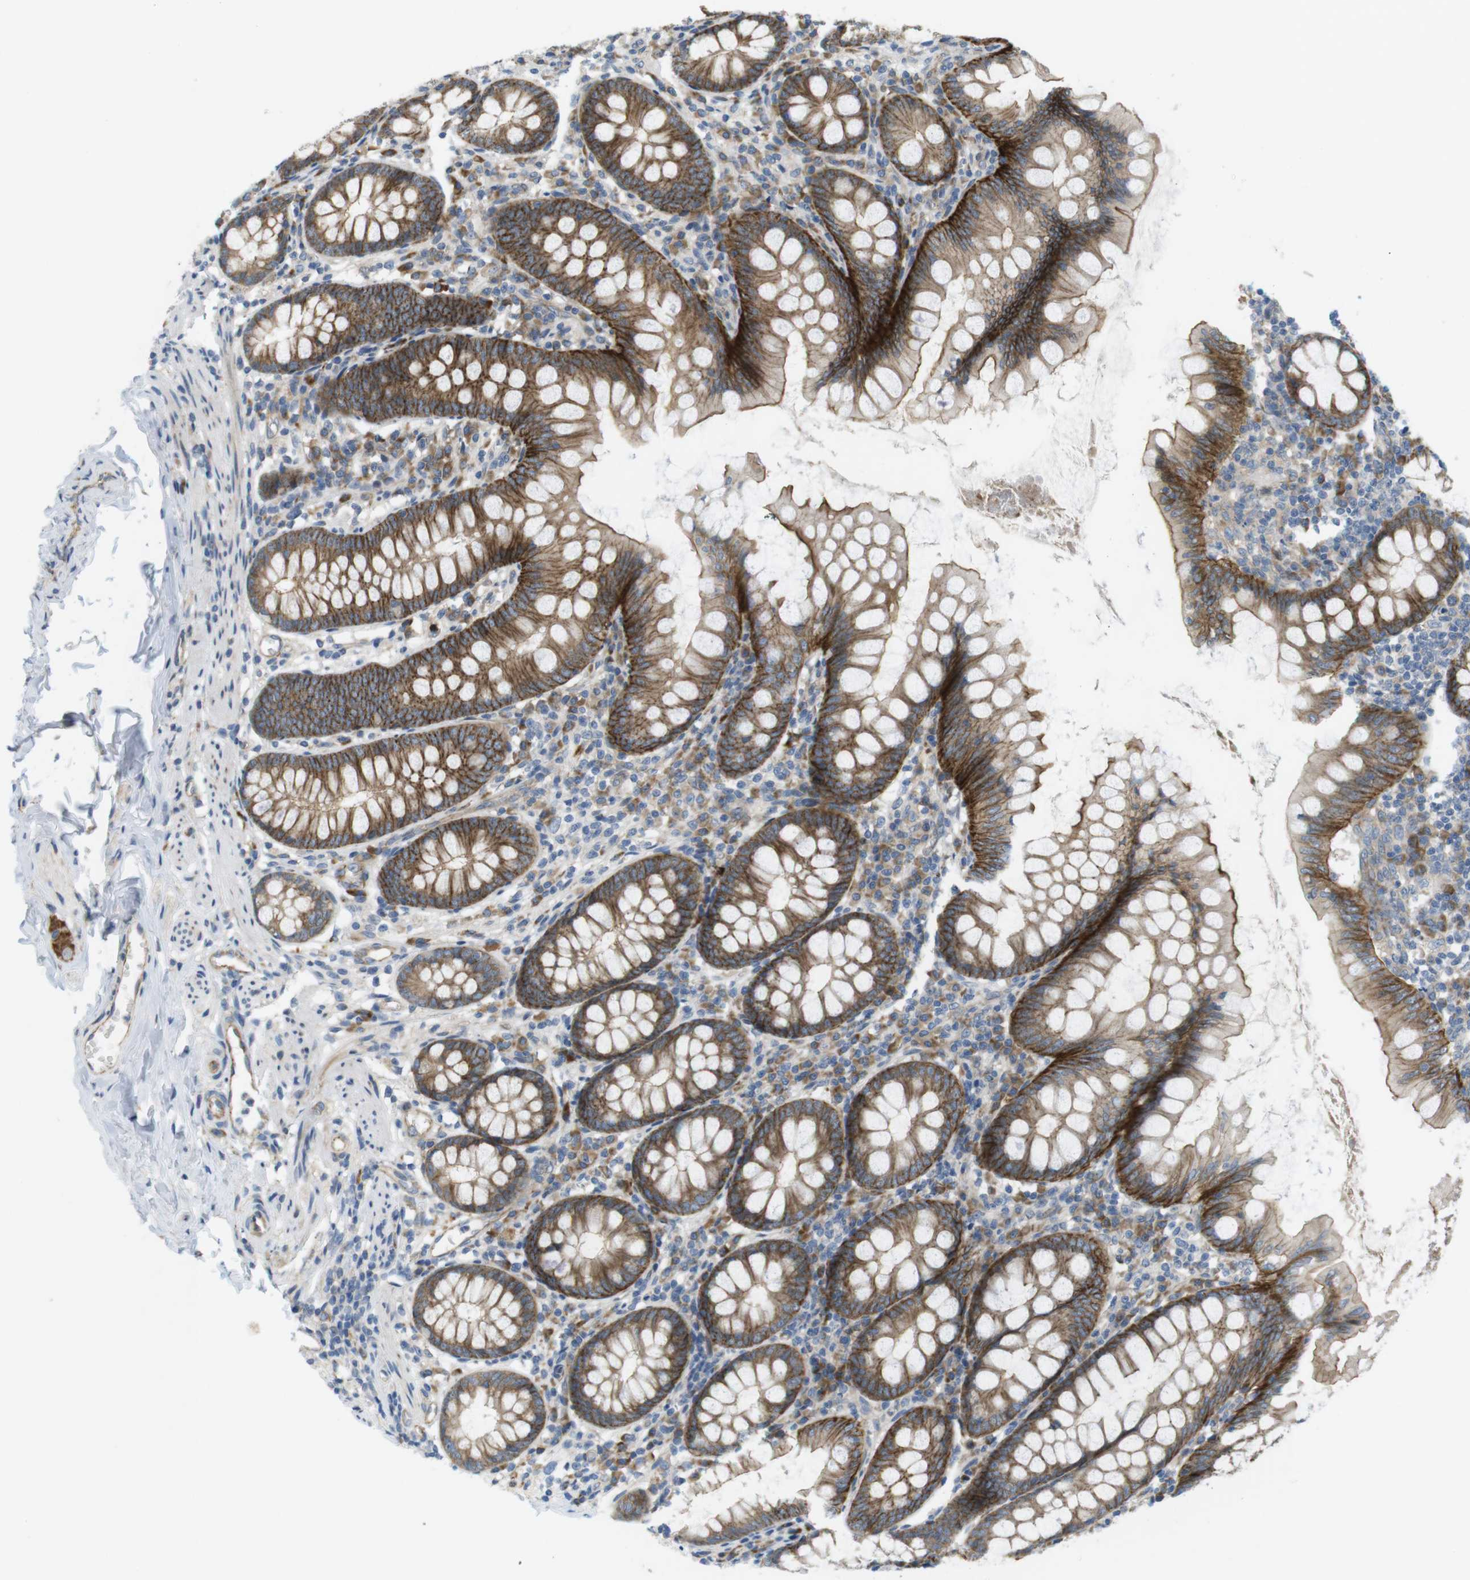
{"staining": {"intensity": "moderate", "quantity": ">75%", "location": "cytoplasmic/membranous"}, "tissue": "appendix", "cell_type": "Glandular cells", "image_type": "normal", "snomed": [{"axis": "morphology", "description": "Normal tissue, NOS"}, {"axis": "topography", "description": "Appendix"}], "caption": "This micrograph shows immunohistochemistry staining of benign human appendix, with medium moderate cytoplasmic/membranous expression in approximately >75% of glandular cells.", "gene": "GJC3", "patient": {"sex": "female", "age": 77}}